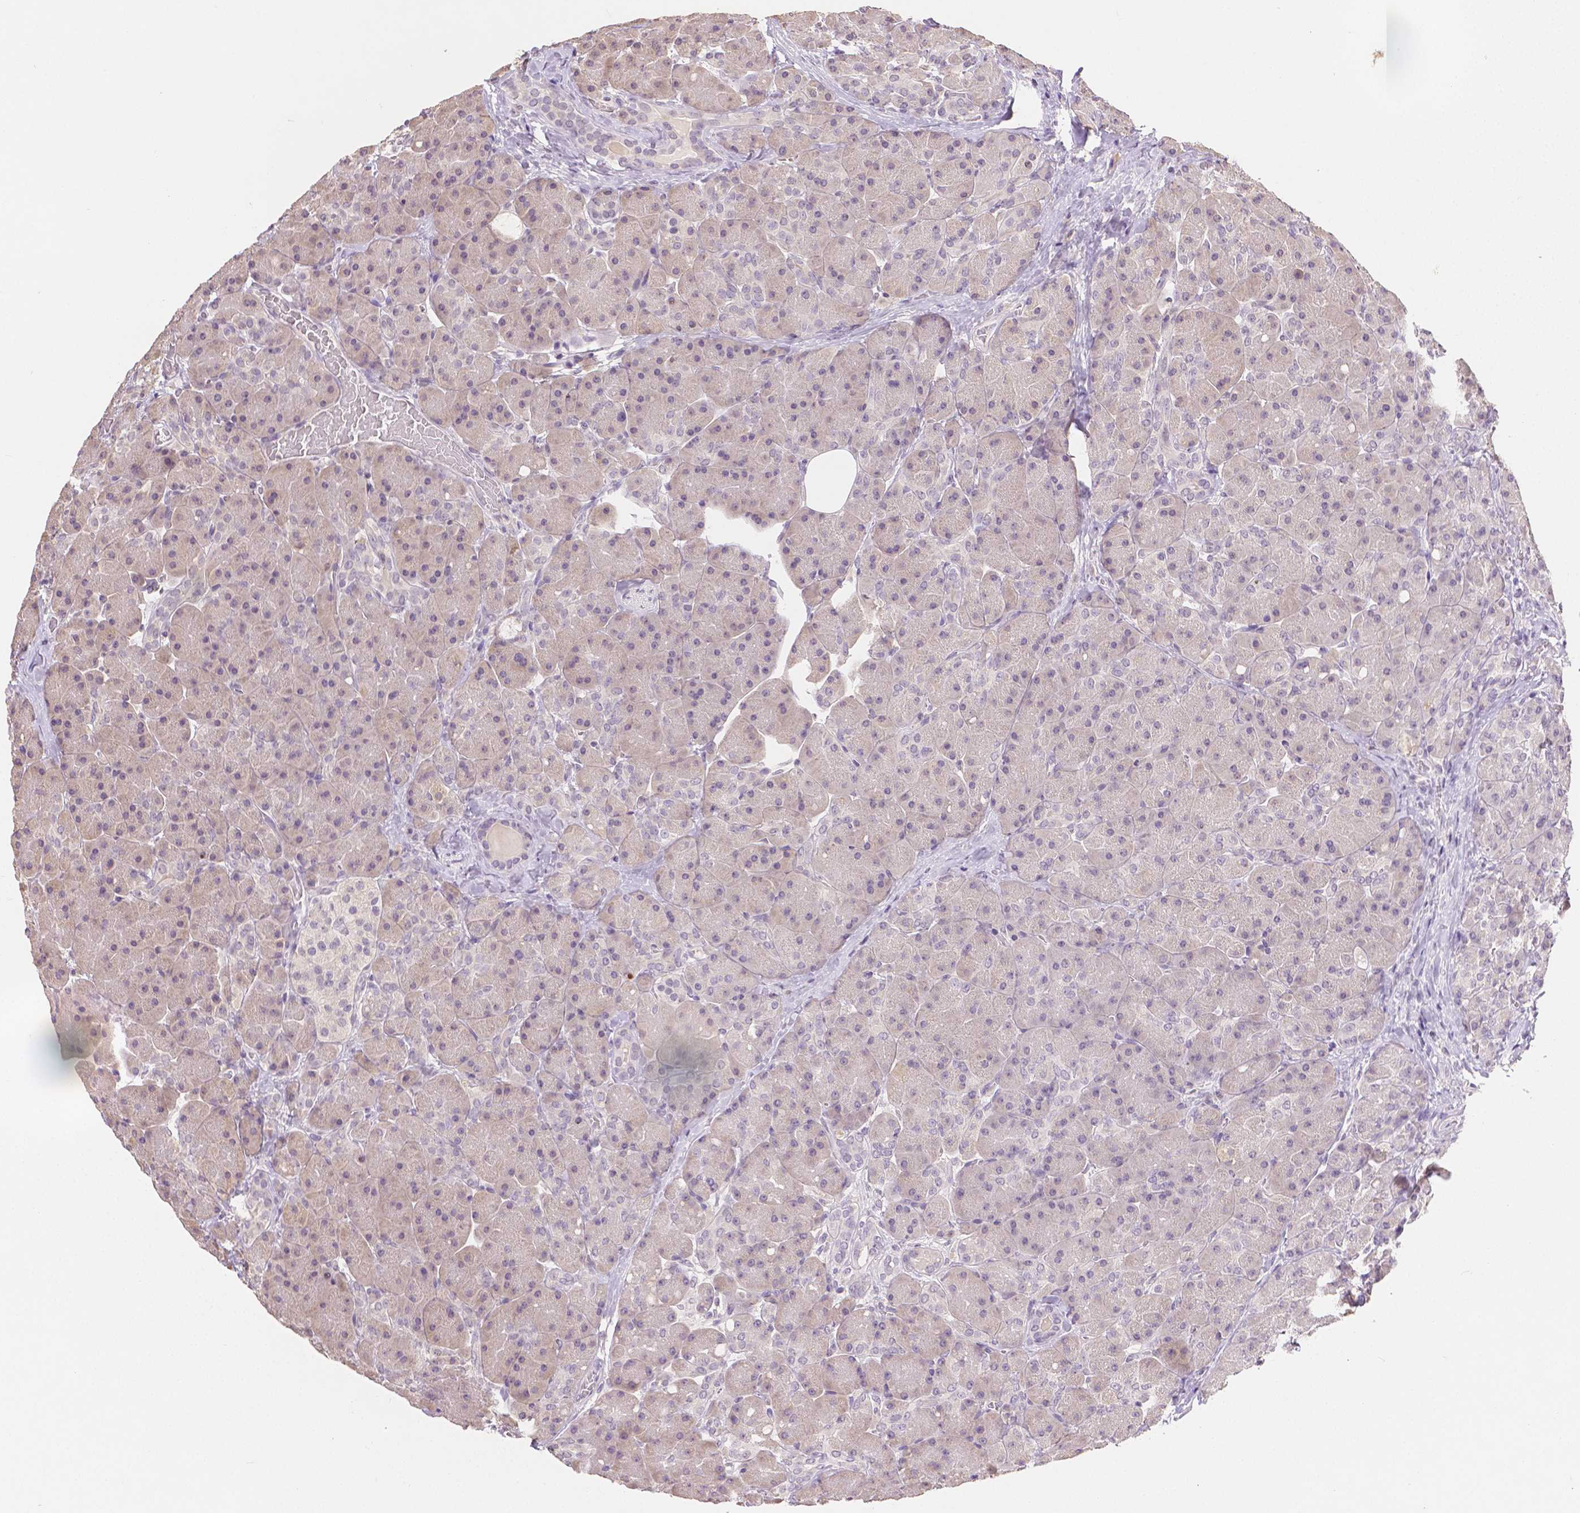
{"staining": {"intensity": "negative", "quantity": "none", "location": "none"}, "tissue": "pancreas", "cell_type": "Exocrine glandular cells", "image_type": "normal", "snomed": [{"axis": "morphology", "description": "Normal tissue, NOS"}, {"axis": "topography", "description": "Pancreas"}], "caption": "DAB (3,3'-diaminobenzidine) immunohistochemical staining of unremarkable pancreas reveals no significant staining in exocrine glandular cells. Brightfield microscopy of IHC stained with DAB (3,3'-diaminobenzidine) (brown) and hematoxylin (blue), captured at high magnification.", "gene": "TGM1", "patient": {"sex": "male", "age": 55}}